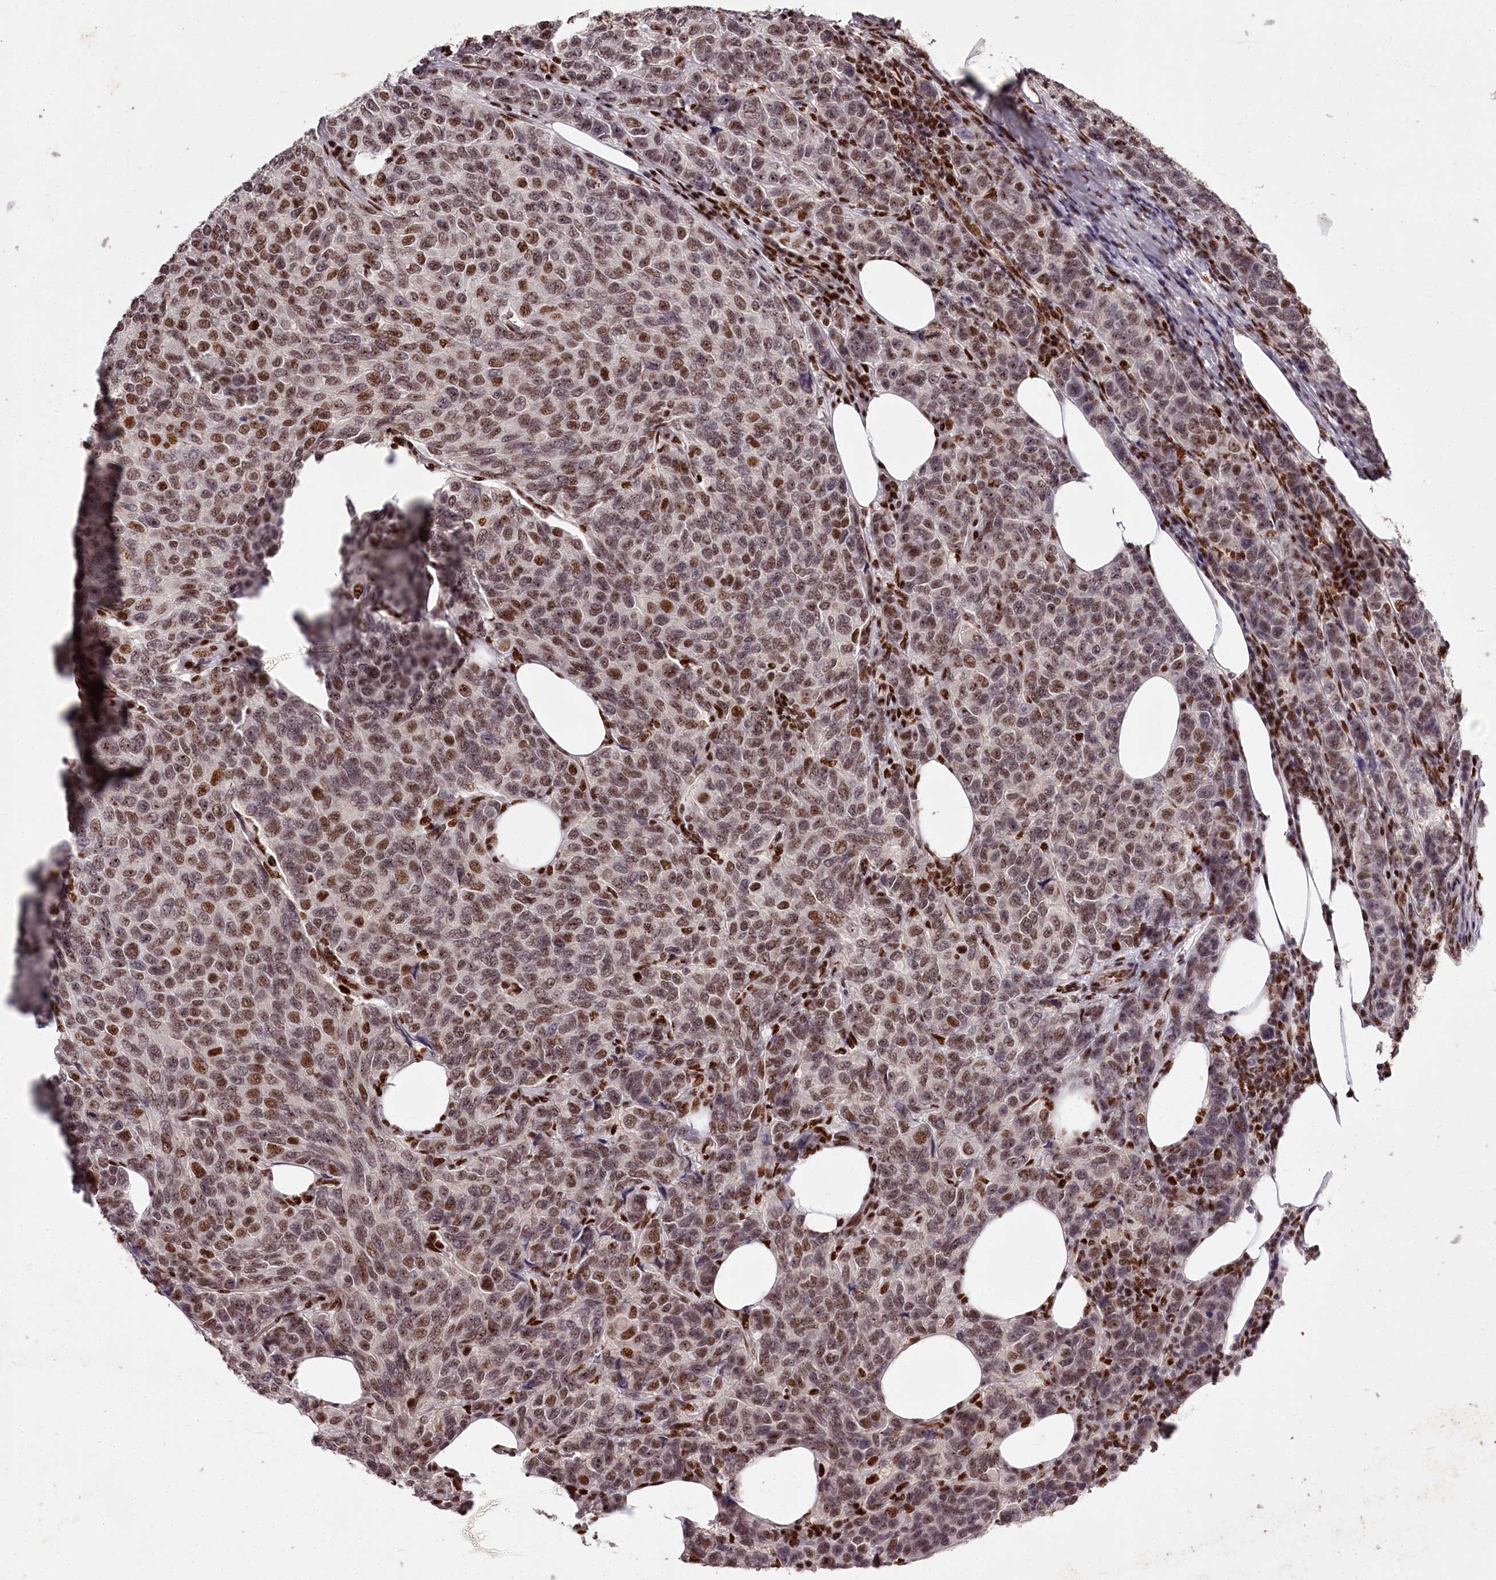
{"staining": {"intensity": "moderate", "quantity": ">75%", "location": "nuclear"}, "tissue": "breast cancer", "cell_type": "Tumor cells", "image_type": "cancer", "snomed": [{"axis": "morphology", "description": "Duct carcinoma"}, {"axis": "topography", "description": "Breast"}], "caption": "Infiltrating ductal carcinoma (breast) stained with immunohistochemistry (IHC) shows moderate nuclear positivity in approximately >75% of tumor cells. (Stains: DAB in brown, nuclei in blue, Microscopy: brightfield microscopy at high magnification).", "gene": "PSPC1", "patient": {"sex": "female", "age": 55}}